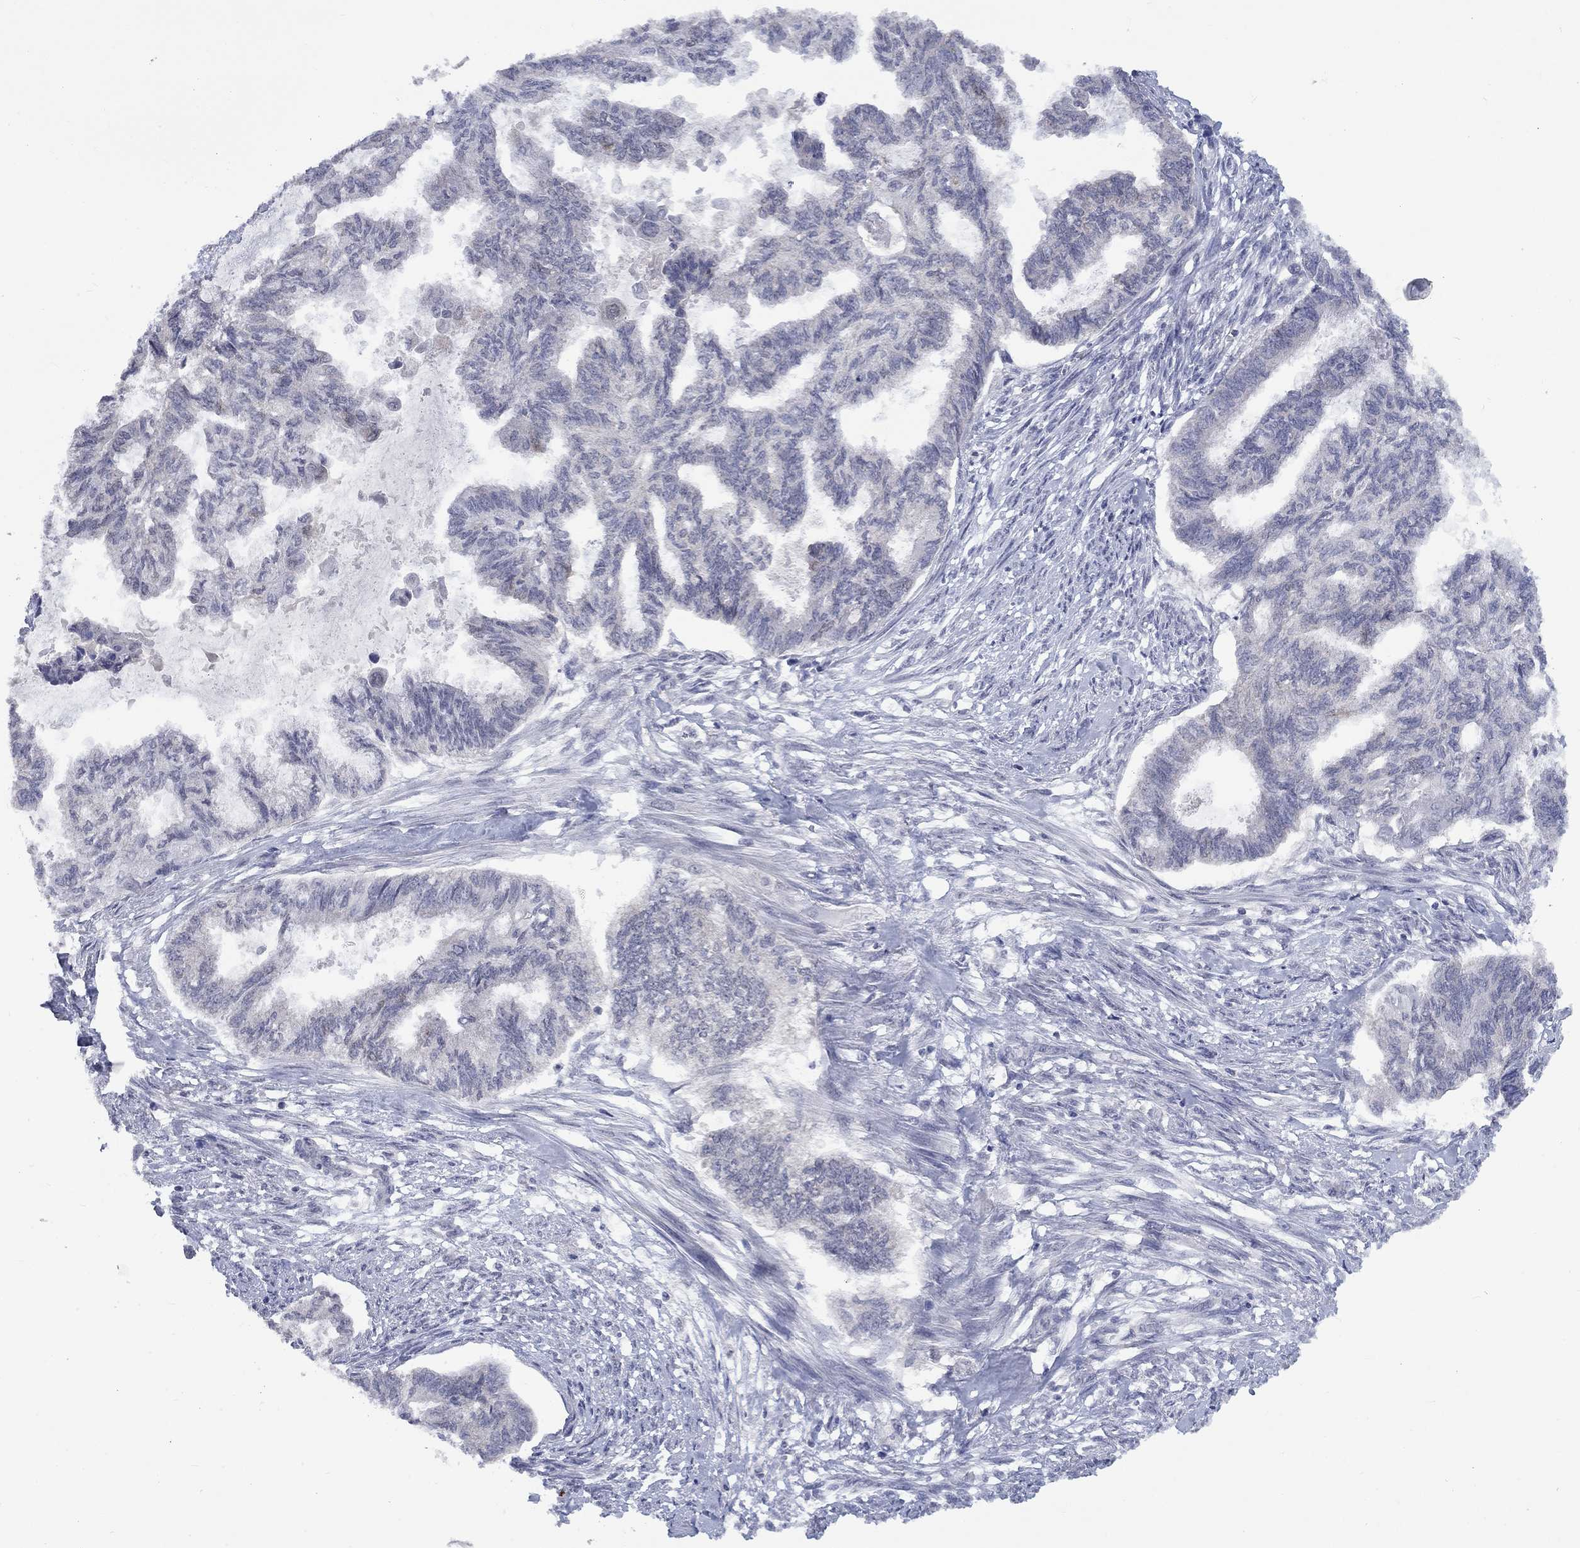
{"staining": {"intensity": "negative", "quantity": "none", "location": "none"}, "tissue": "endometrial cancer", "cell_type": "Tumor cells", "image_type": "cancer", "snomed": [{"axis": "morphology", "description": "Adenocarcinoma, NOS"}, {"axis": "topography", "description": "Endometrium"}], "caption": "Tumor cells are negative for protein expression in human endometrial adenocarcinoma. (Brightfield microscopy of DAB (3,3'-diaminobenzidine) immunohistochemistry (IHC) at high magnification).", "gene": "SPATA33", "patient": {"sex": "female", "age": 86}}